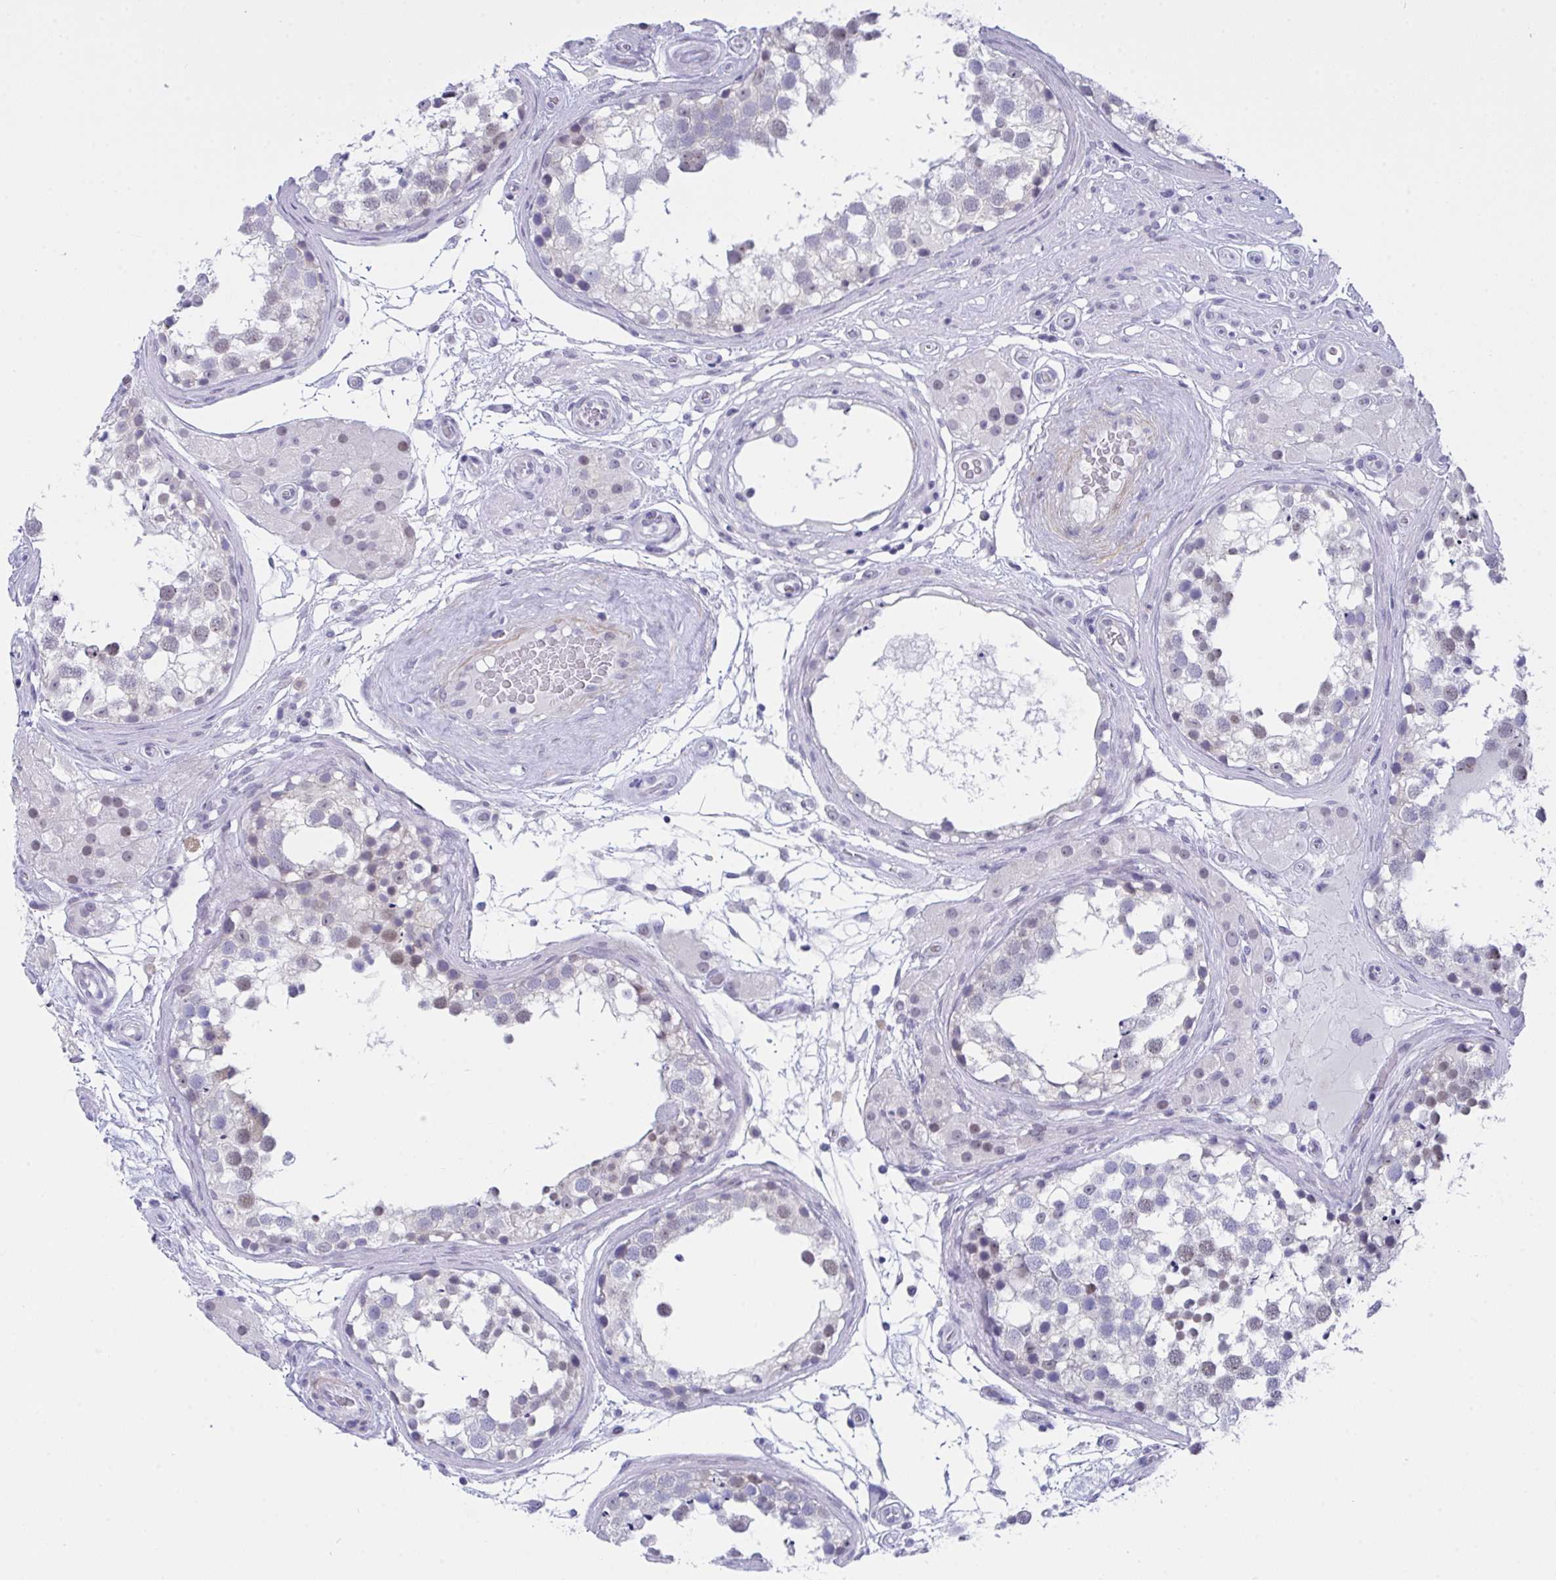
{"staining": {"intensity": "weak", "quantity": "<25%", "location": "nuclear"}, "tissue": "testis", "cell_type": "Cells in seminiferous ducts", "image_type": "normal", "snomed": [{"axis": "morphology", "description": "Normal tissue, NOS"}, {"axis": "morphology", "description": "Seminoma, NOS"}, {"axis": "topography", "description": "Testis"}], "caption": "Cells in seminiferous ducts are negative for brown protein staining in normal testis. (Stains: DAB (3,3'-diaminobenzidine) IHC with hematoxylin counter stain, Microscopy: brightfield microscopy at high magnification).", "gene": "FBXL22", "patient": {"sex": "male", "age": 65}}